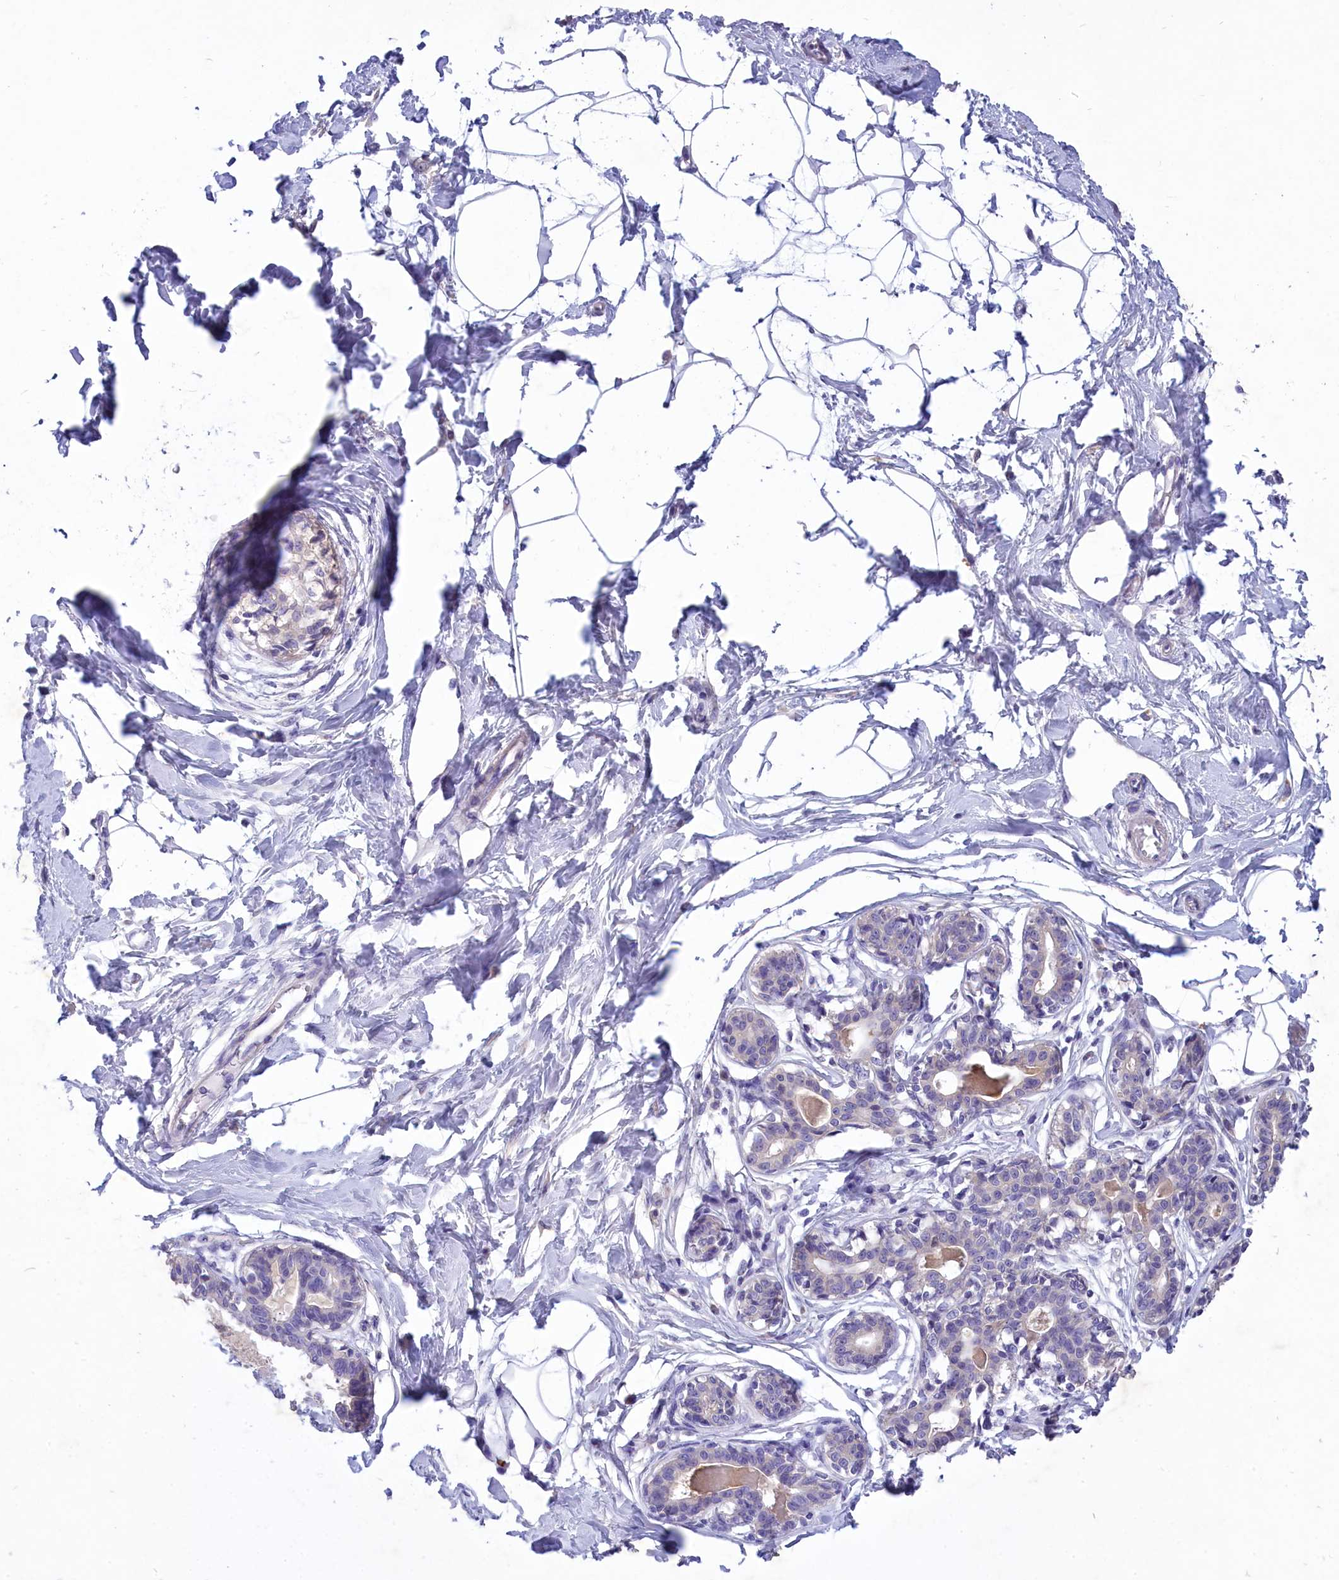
{"staining": {"intensity": "negative", "quantity": "none", "location": "none"}, "tissue": "breast", "cell_type": "Adipocytes", "image_type": "normal", "snomed": [{"axis": "morphology", "description": "Normal tissue, NOS"}, {"axis": "topography", "description": "Breast"}], "caption": "Immunohistochemical staining of benign breast exhibits no significant staining in adipocytes. The staining was performed using DAB to visualize the protein expression in brown, while the nuclei were stained in blue with hematoxylin (Magnification: 20x).", "gene": "DEFB119", "patient": {"sex": "female", "age": 45}}